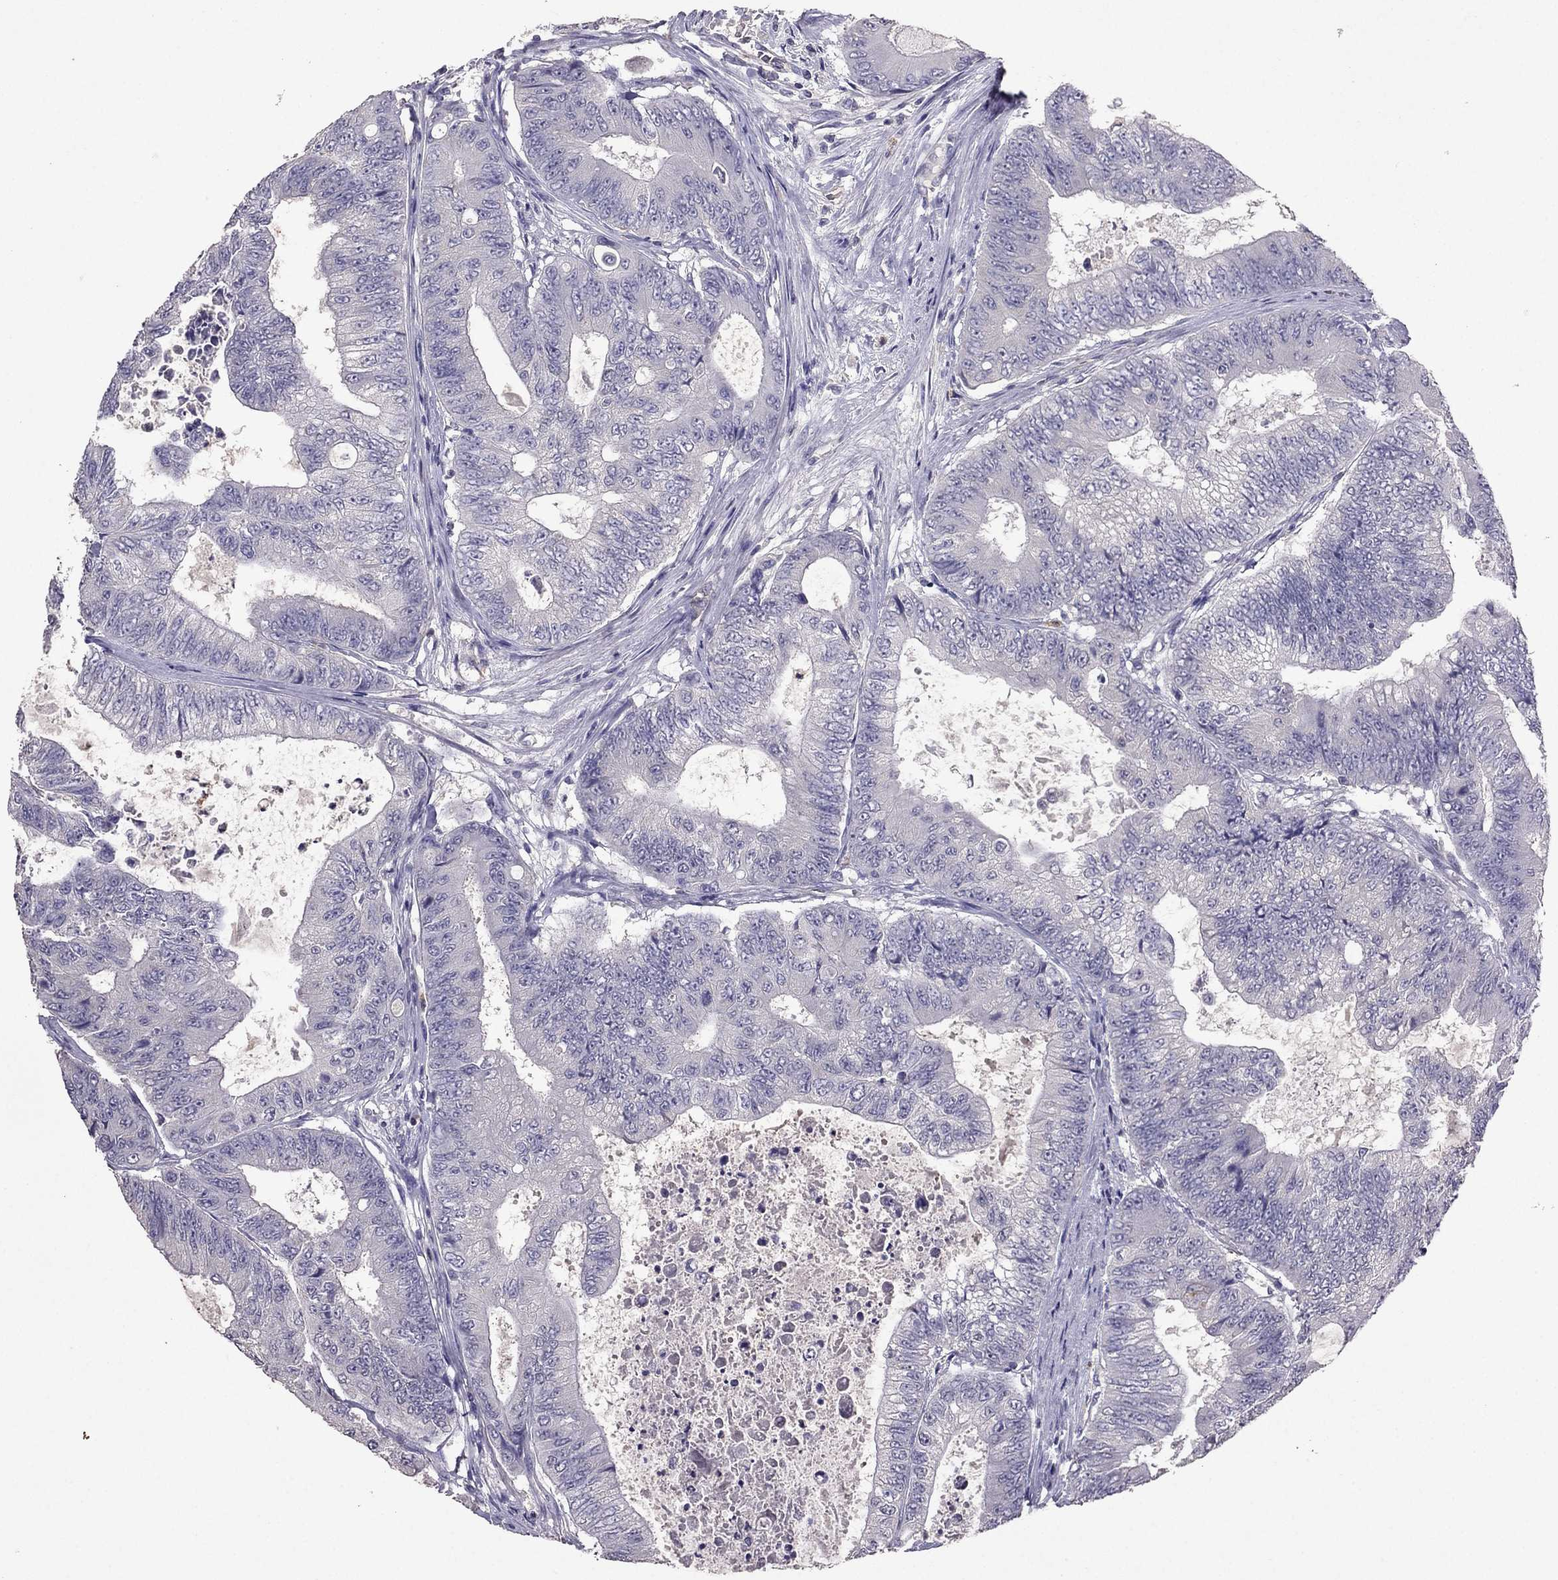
{"staining": {"intensity": "negative", "quantity": "none", "location": "none"}, "tissue": "colorectal cancer", "cell_type": "Tumor cells", "image_type": "cancer", "snomed": [{"axis": "morphology", "description": "Adenocarcinoma, NOS"}, {"axis": "topography", "description": "Colon"}], "caption": "High magnification brightfield microscopy of colorectal cancer (adenocarcinoma) stained with DAB (3,3'-diaminobenzidine) (brown) and counterstained with hematoxylin (blue): tumor cells show no significant expression.", "gene": "RFLNB", "patient": {"sex": "female", "age": 48}}